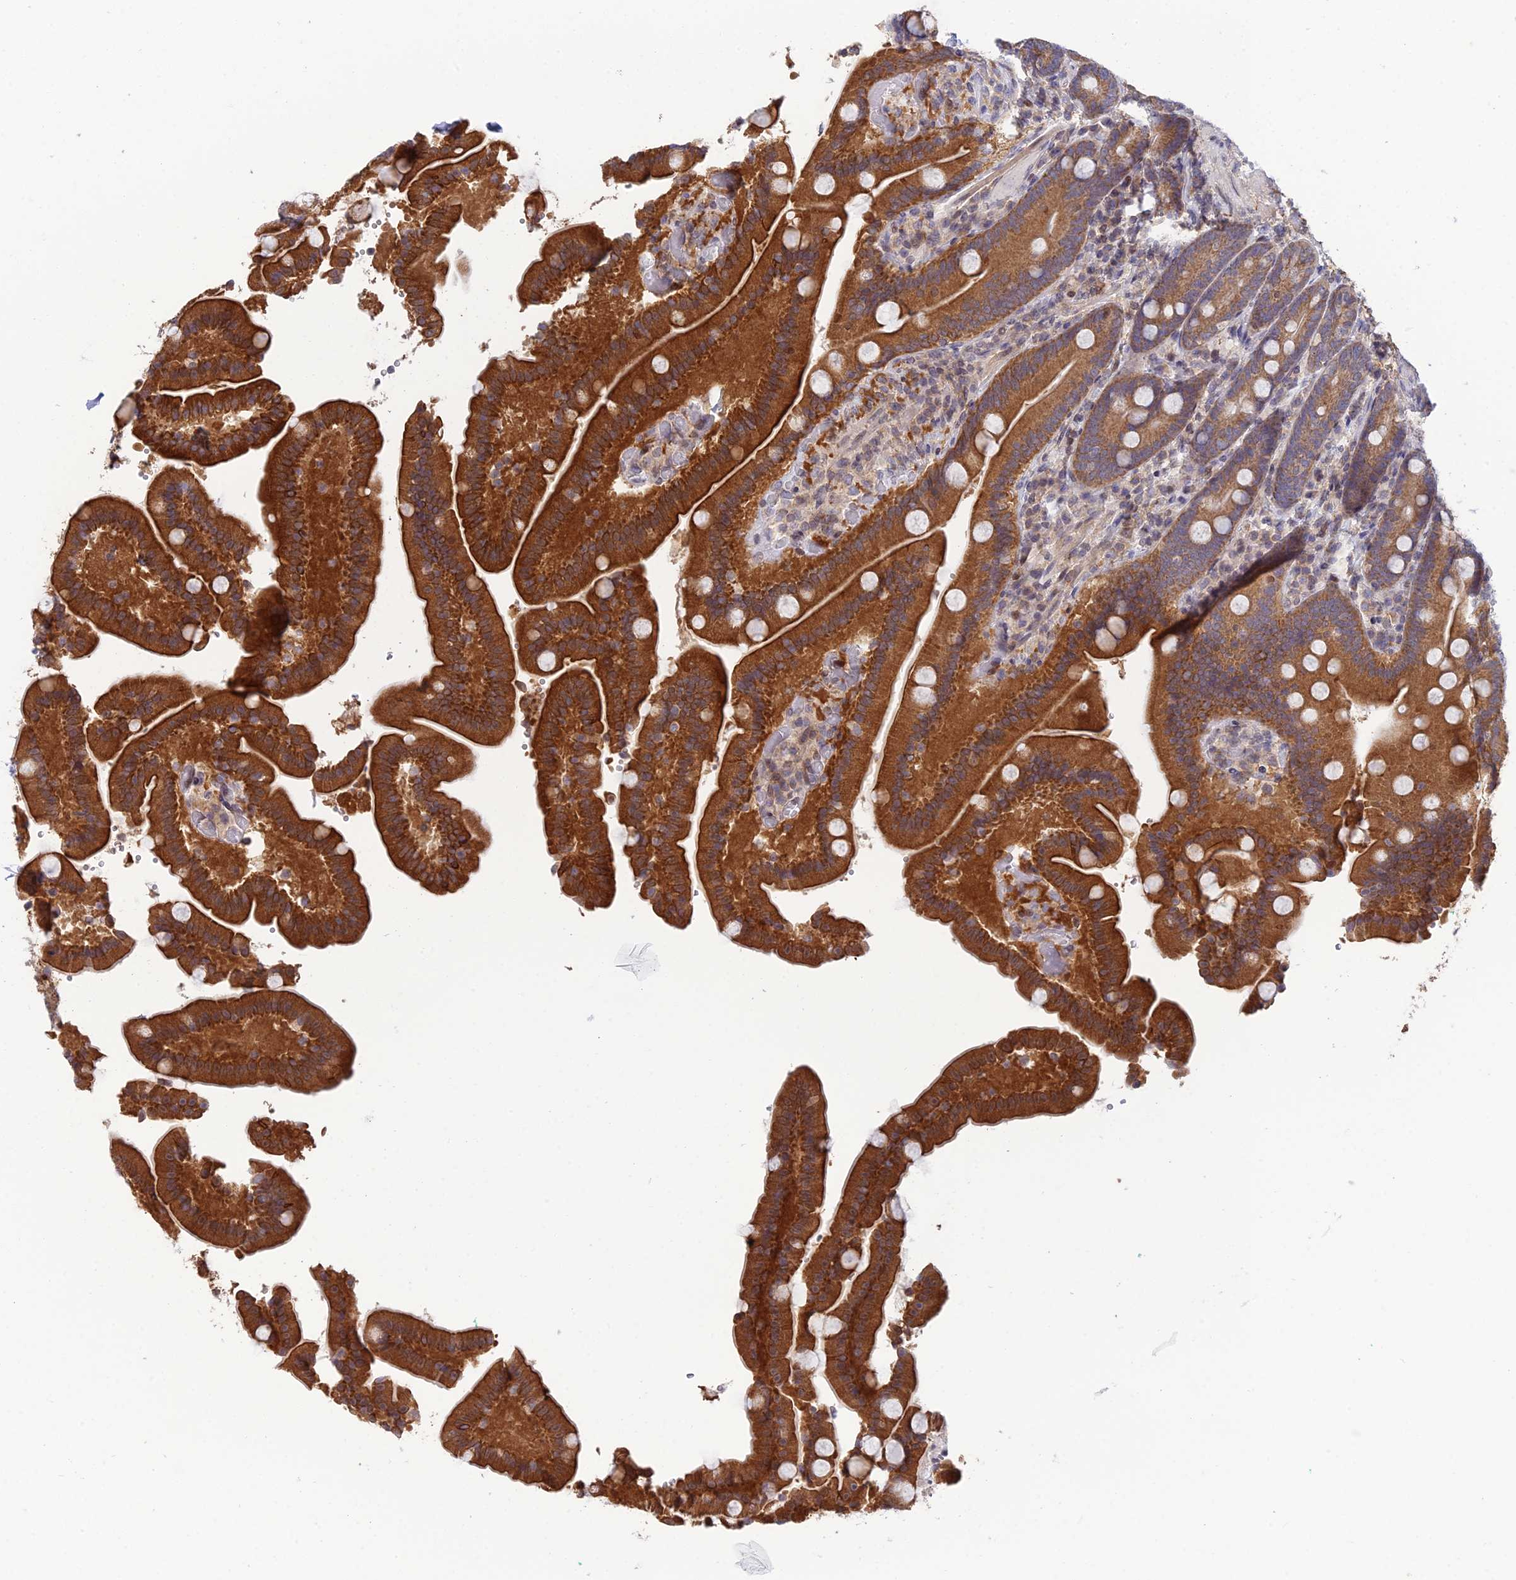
{"staining": {"intensity": "strong", "quantity": ">75%", "location": "cytoplasmic/membranous"}, "tissue": "duodenum", "cell_type": "Glandular cells", "image_type": "normal", "snomed": [{"axis": "morphology", "description": "Normal tissue, NOS"}, {"axis": "topography", "description": "Duodenum"}], "caption": "This histopathology image shows immunohistochemistry (IHC) staining of benign duodenum, with high strong cytoplasmic/membranous expression in about >75% of glandular cells.", "gene": "ELOA2", "patient": {"sex": "female", "age": 62}}